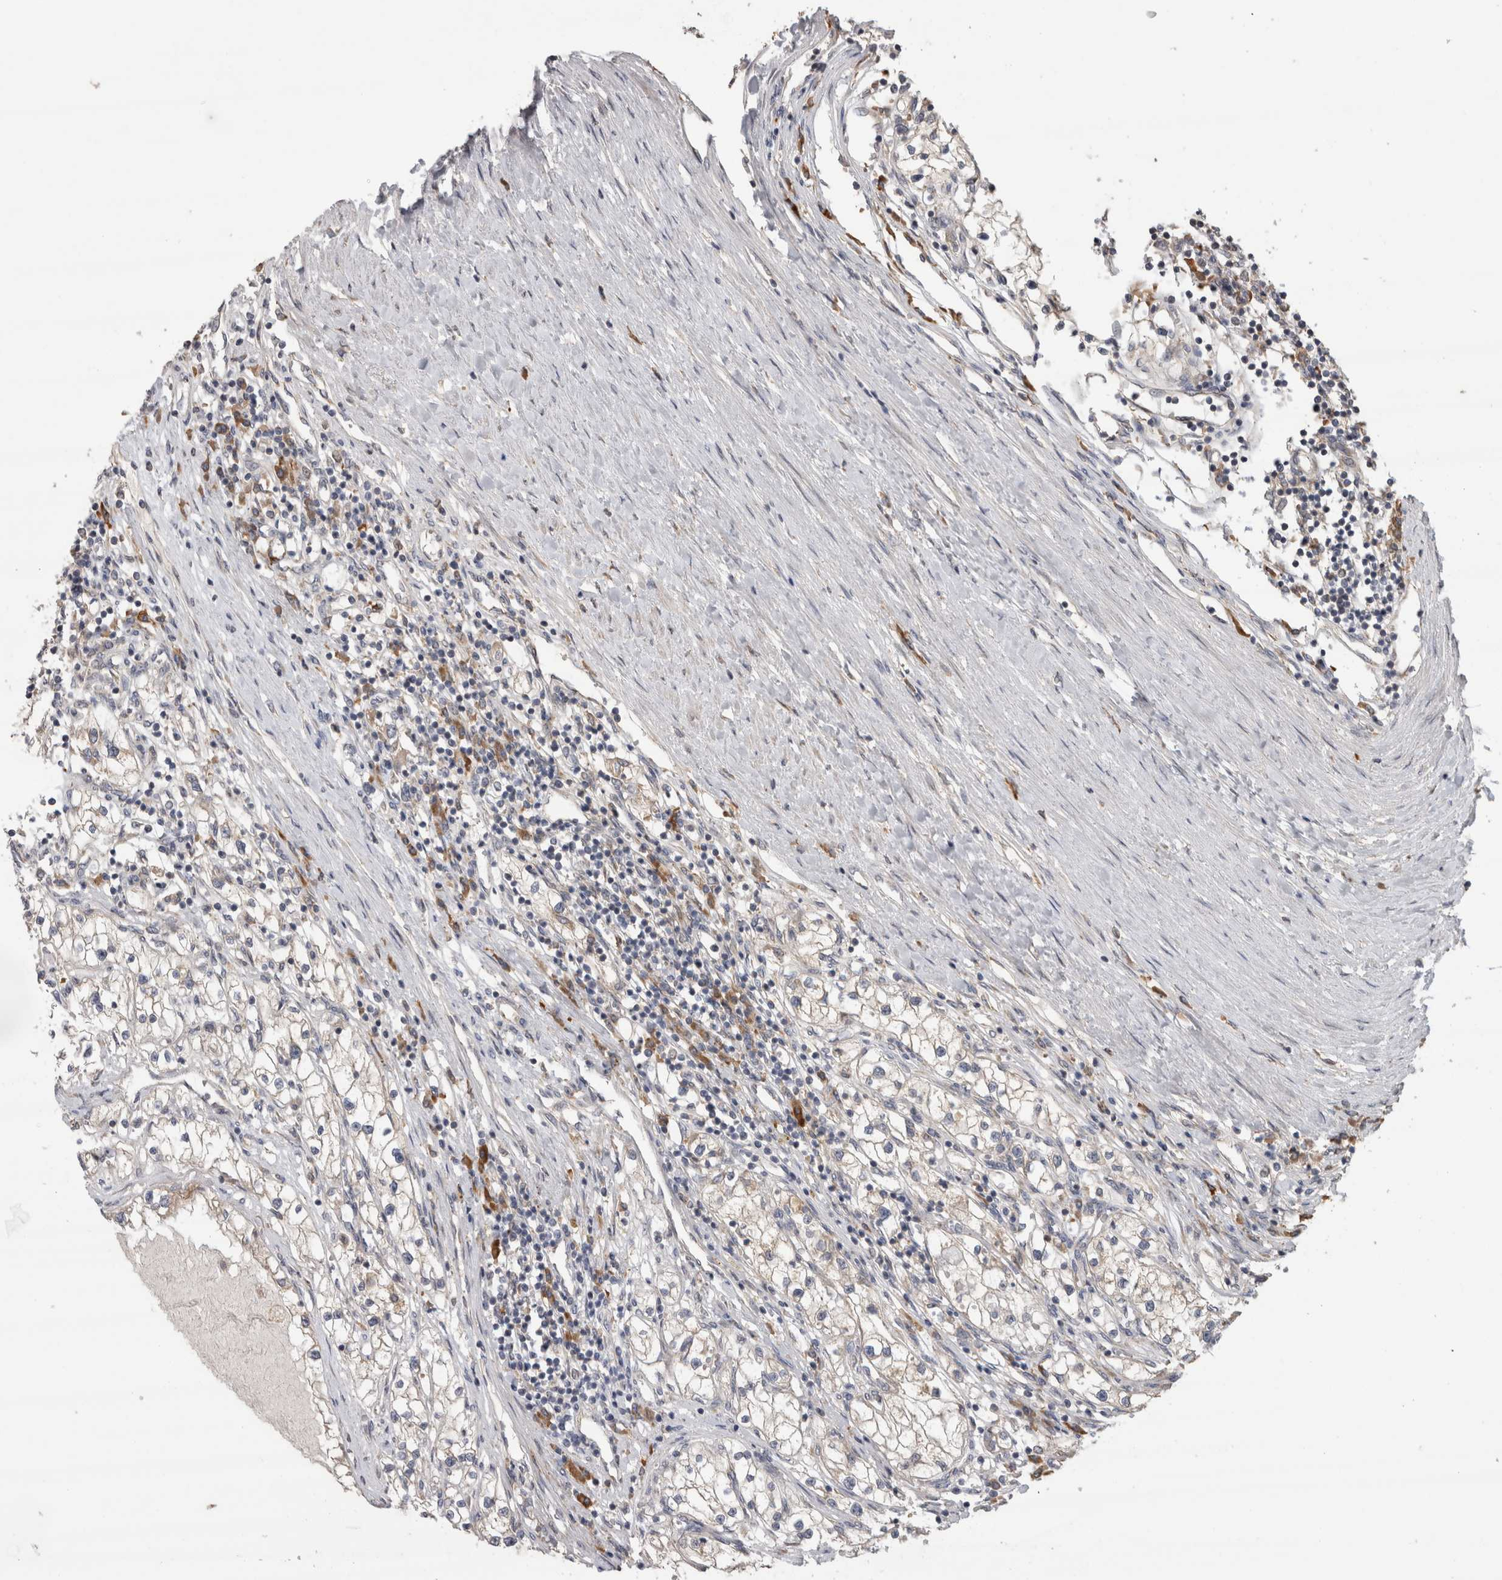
{"staining": {"intensity": "moderate", "quantity": "<25%", "location": "cytoplasmic/membranous"}, "tissue": "renal cancer", "cell_type": "Tumor cells", "image_type": "cancer", "snomed": [{"axis": "morphology", "description": "Adenocarcinoma, NOS"}, {"axis": "topography", "description": "Kidney"}], "caption": "Renal cancer (adenocarcinoma) stained for a protein (brown) displays moderate cytoplasmic/membranous positive positivity in about <25% of tumor cells.", "gene": "TBCE", "patient": {"sex": "male", "age": 68}}